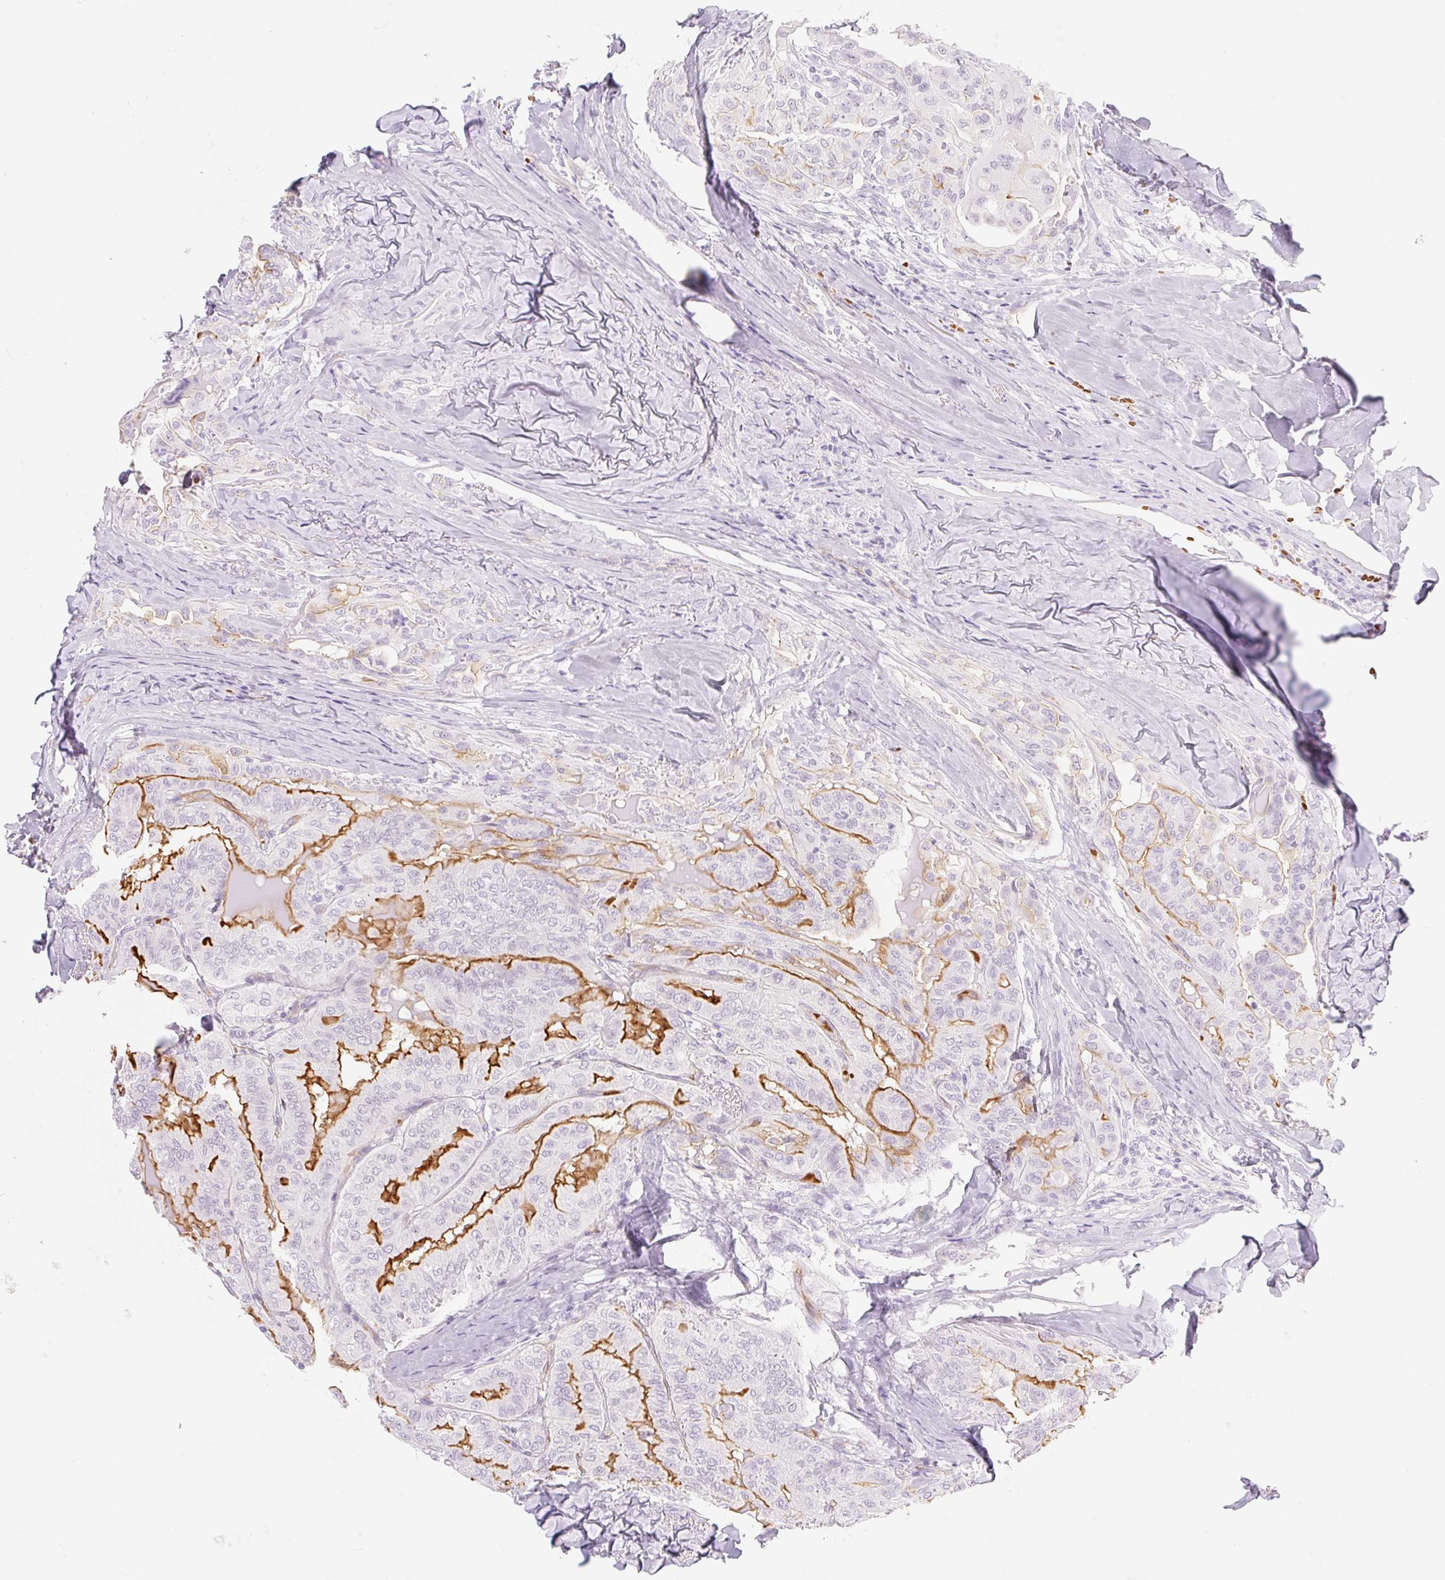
{"staining": {"intensity": "strong", "quantity": "<25%", "location": "cytoplasmic/membranous"}, "tissue": "thyroid cancer", "cell_type": "Tumor cells", "image_type": "cancer", "snomed": [{"axis": "morphology", "description": "Papillary adenocarcinoma, NOS"}, {"axis": "topography", "description": "Thyroid gland"}], "caption": "A medium amount of strong cytoplasmic/membranous expression is present in approximately <25% of tumor cells in papillary adenocarcinoma (thyroid) tissue. The protein of interest is stained brown, and the nuclei are stained in blue (DAB IHC with brightfield microscopy, high magnification).", "gene": "TAF1L", "patient": {"sex": "female", "age": 68}}